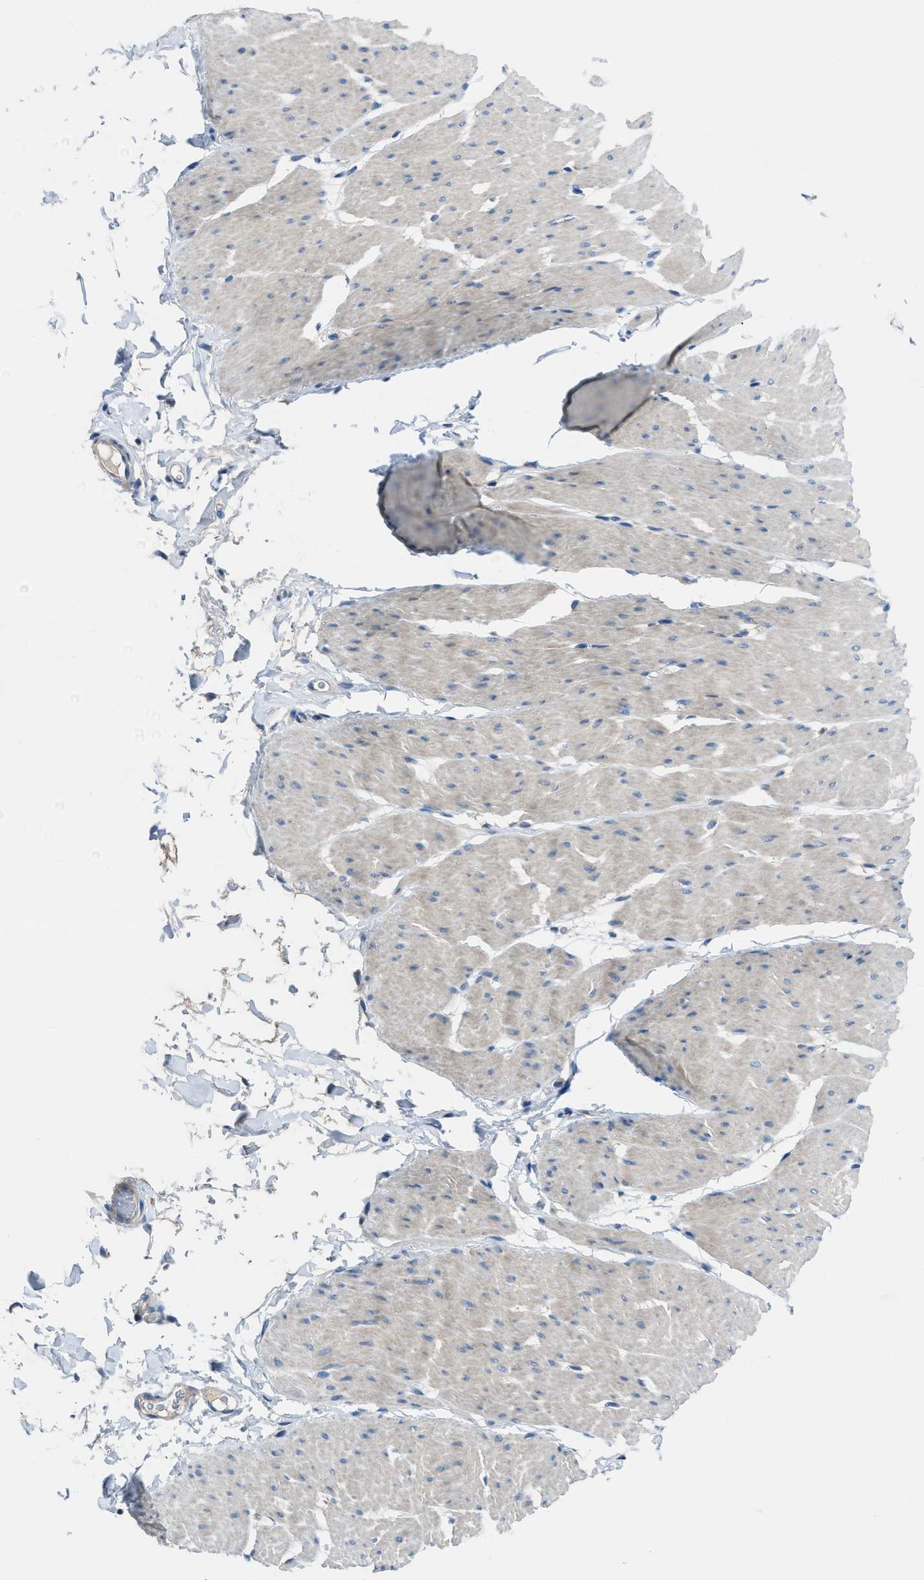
{"staining": {"intensity": "negative", "quantity": "none", "location": "none"}, "tissue": "smooth muscle", "cell_type": "Smooth muscle cells", "image_type": "normal", "snomed": [{"axis": "morphology", "description": "Normal tissue, NOS"}, {"axis": "topography", "description": "Smooth muscle"}, {"axis": "topography", "description": "Colon"}], "caption": "Human smooth muscle stained for a protein using immunohistochemistry displays no staining in smooth muscle cells.", "gene": "MAP3K20", "patient": {"sex": "male", "age": 67}}